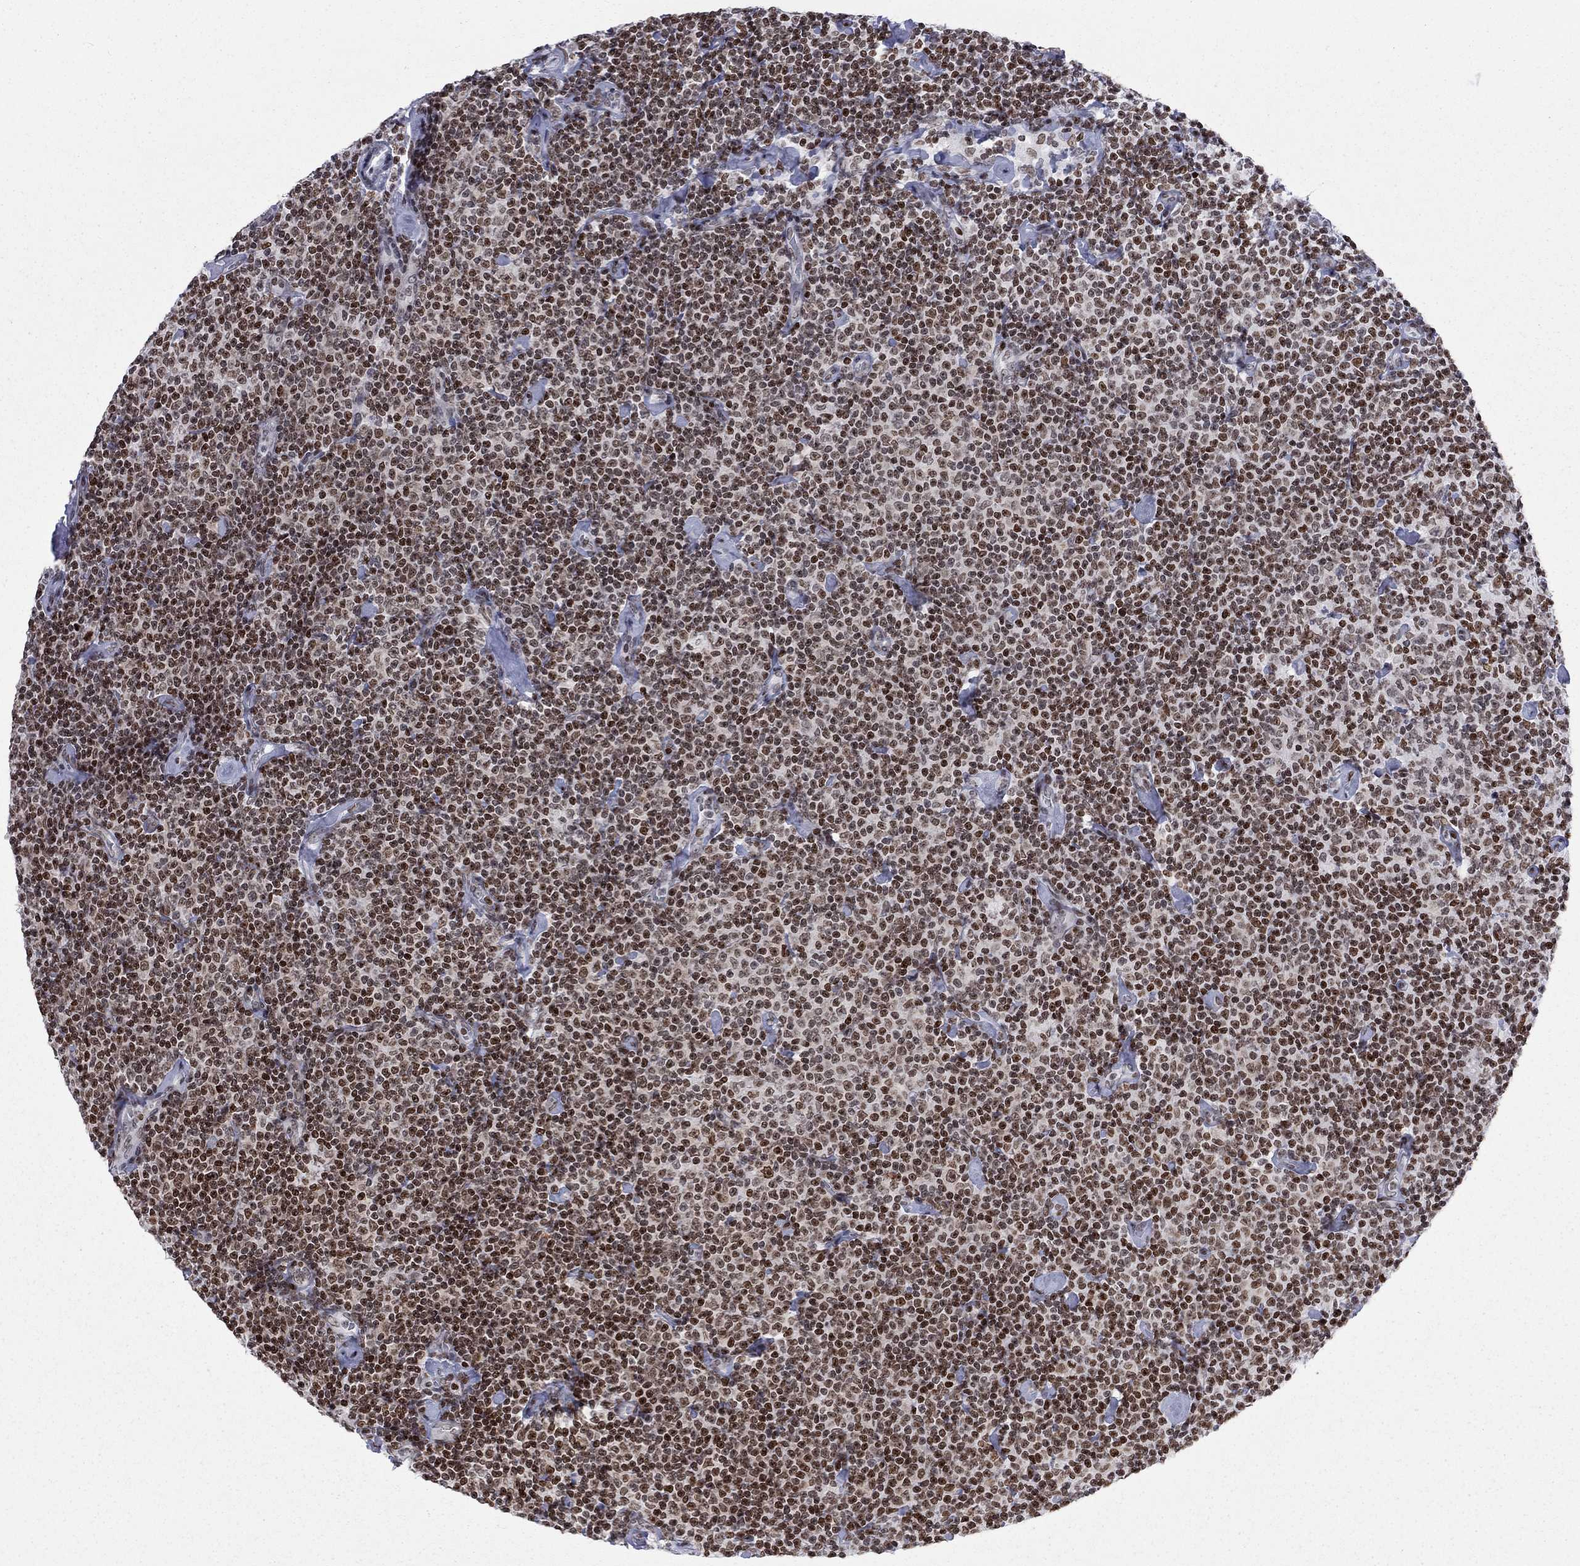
{"staining": {"intensity": "strong", "quantity": "<25%", "location": "nuclear"}, "tissue": "lymphoma", "cell_type": "Tumor cells", "image_type": "cancer", "snomed": [{"axis": "morphology", "description": "Malignant lymphoma, non-Hodgkin's type, Low grade"}, {"axis": "topography", "description": "Lymph node"}], "caption": "The immunohistochemical stain highlights strong nuclear staining in tumor cells of low-grade malignant lymphoma, non-Hodgkin's type tissue.", "gene": "H2AX", "patient": {"sex": "male", "age": 81}}